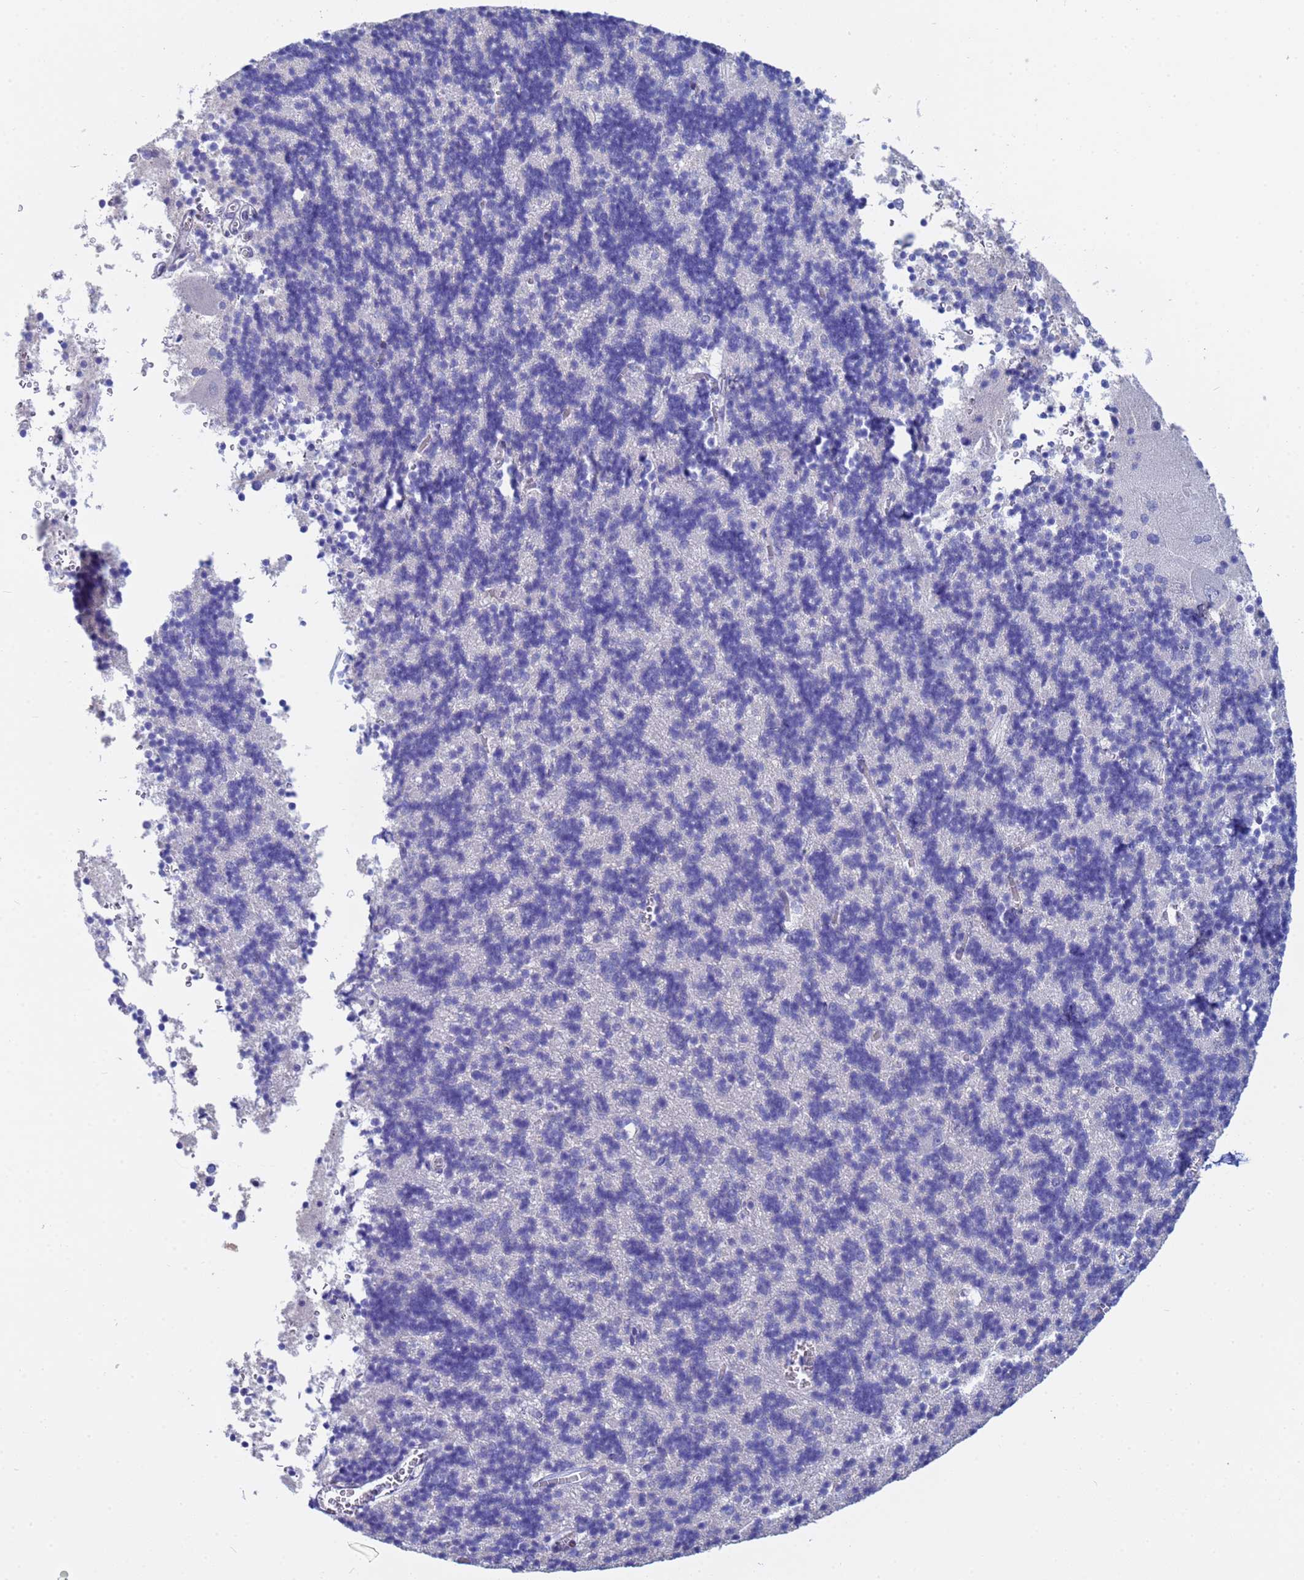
{"staining": {"intensity": "negative", "quantity": "none", "location": "none"}, "tissue": "cerebellum", "cell_type": "Cells in granular layer", "image_type": "normal", "snomed": [{"axis": "morphology", "description": "Normal tissue, NOS"}, {"axis": "topography", "description": "Cerebellum"}], "caption": "The histopathology image exhibits no staining of cells in granular layer in benign cerebellum.", "gene": "PPP6R1", "patient": {"sex": "male", "age": 37}}